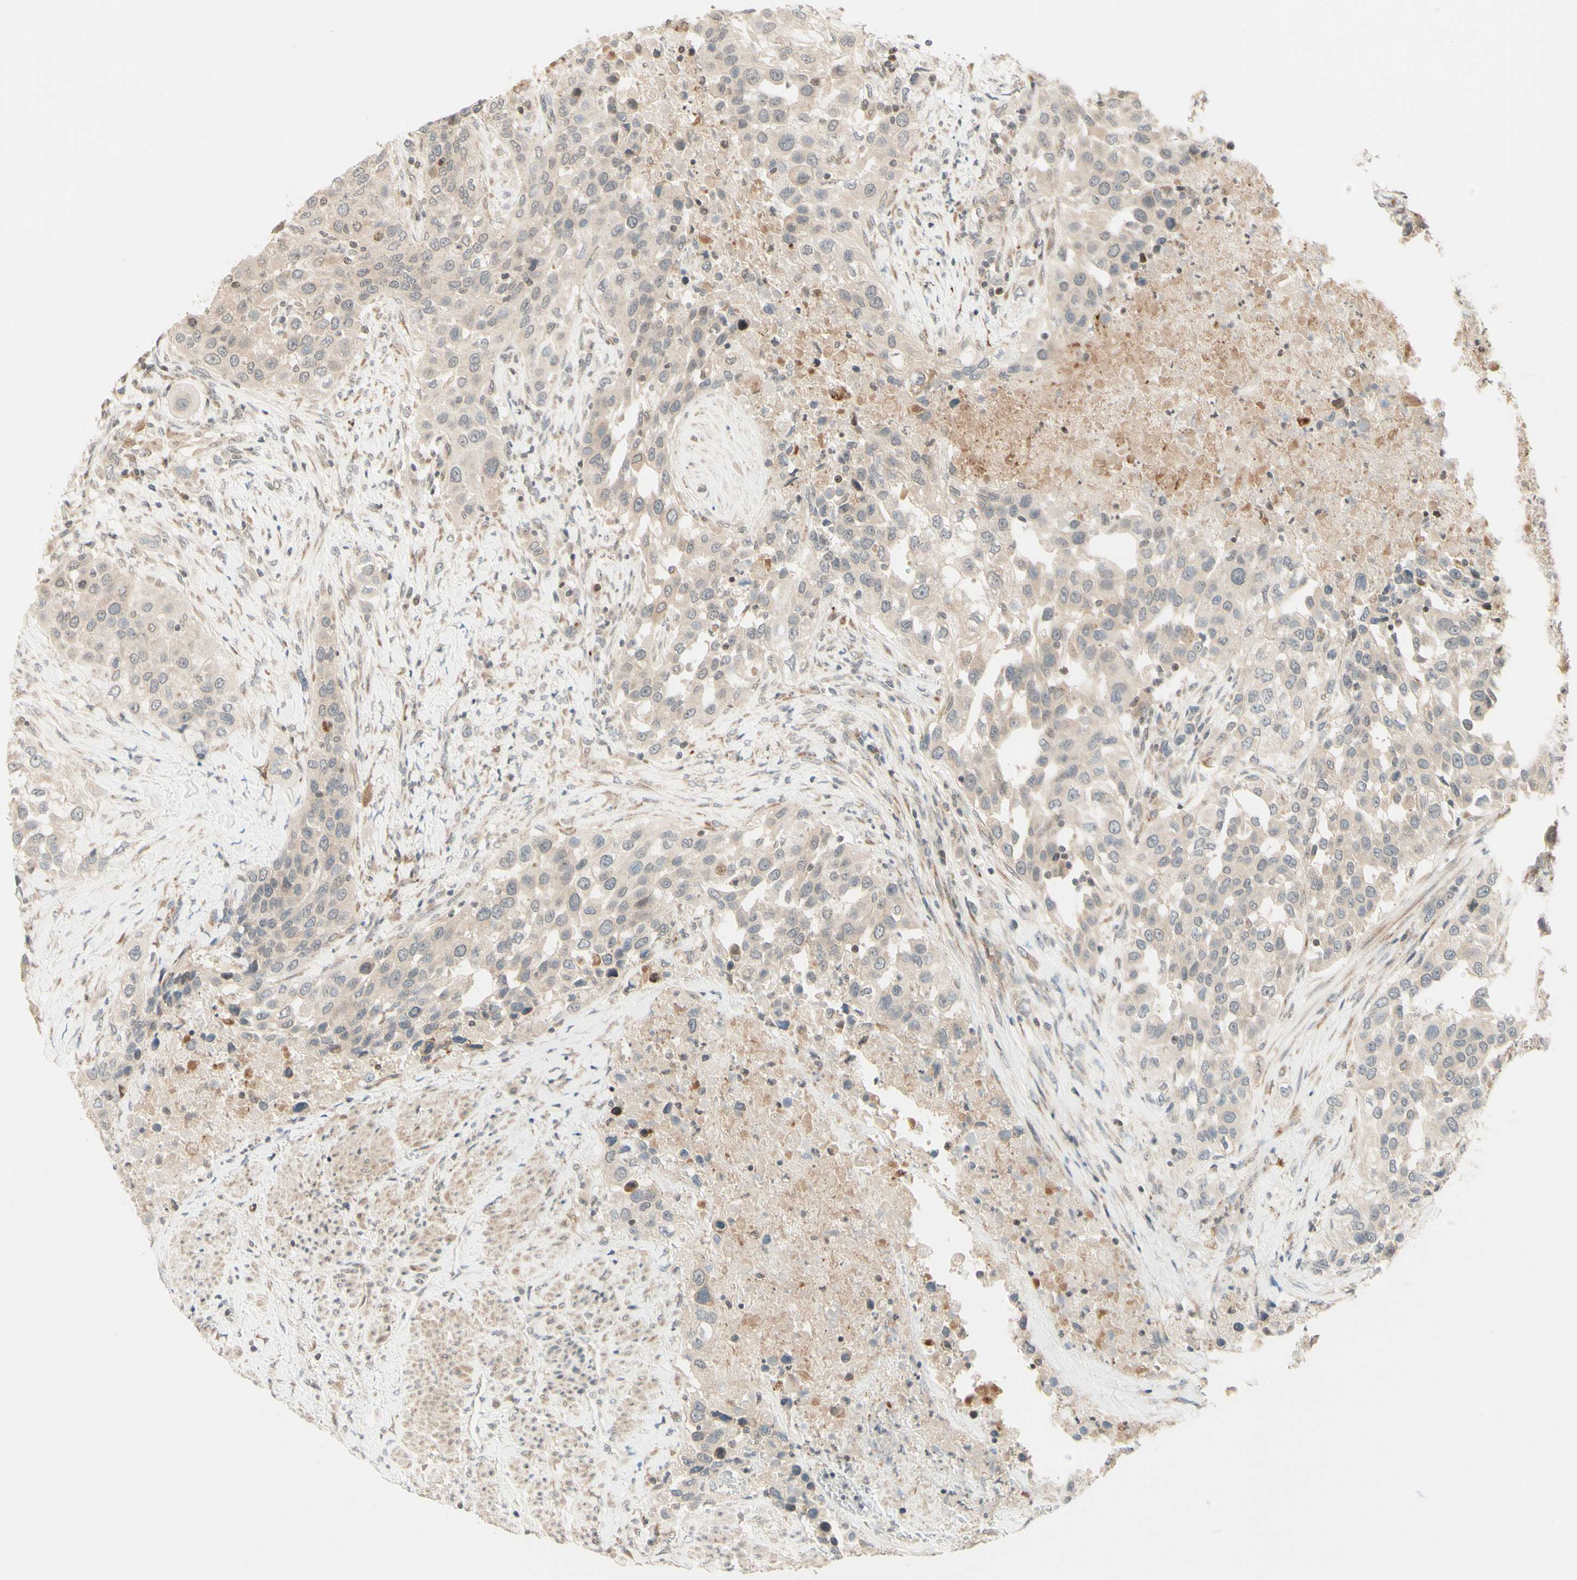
{"staining": {"intensity": "weak", "quantity": ">75%", "location": "cytoplasmic/membranous"}, "tissue": "urothelial cancer", "cell_type": "Tumor cells", "image_type": "cancer", "snomed": [{"axis": "morphology", "description": "Urothelial carcinoma, High grade"}, {"axis": "topography", "description": "Urinary bladder"}], "caption": "IHC staining of high-grade urothelial carcinoma, which displays low levels of weak cytoplasmic/membranous staining in approximately >75% of tumor cells indicating weak cytoplasmic/membranous protein staining. The staining was performed using DAB (brown) for protein detection and nuclei were counterstained in hematoxylin (blue).", "gene": "ZW10", "patient": {"sex": "female", "age": 80}}